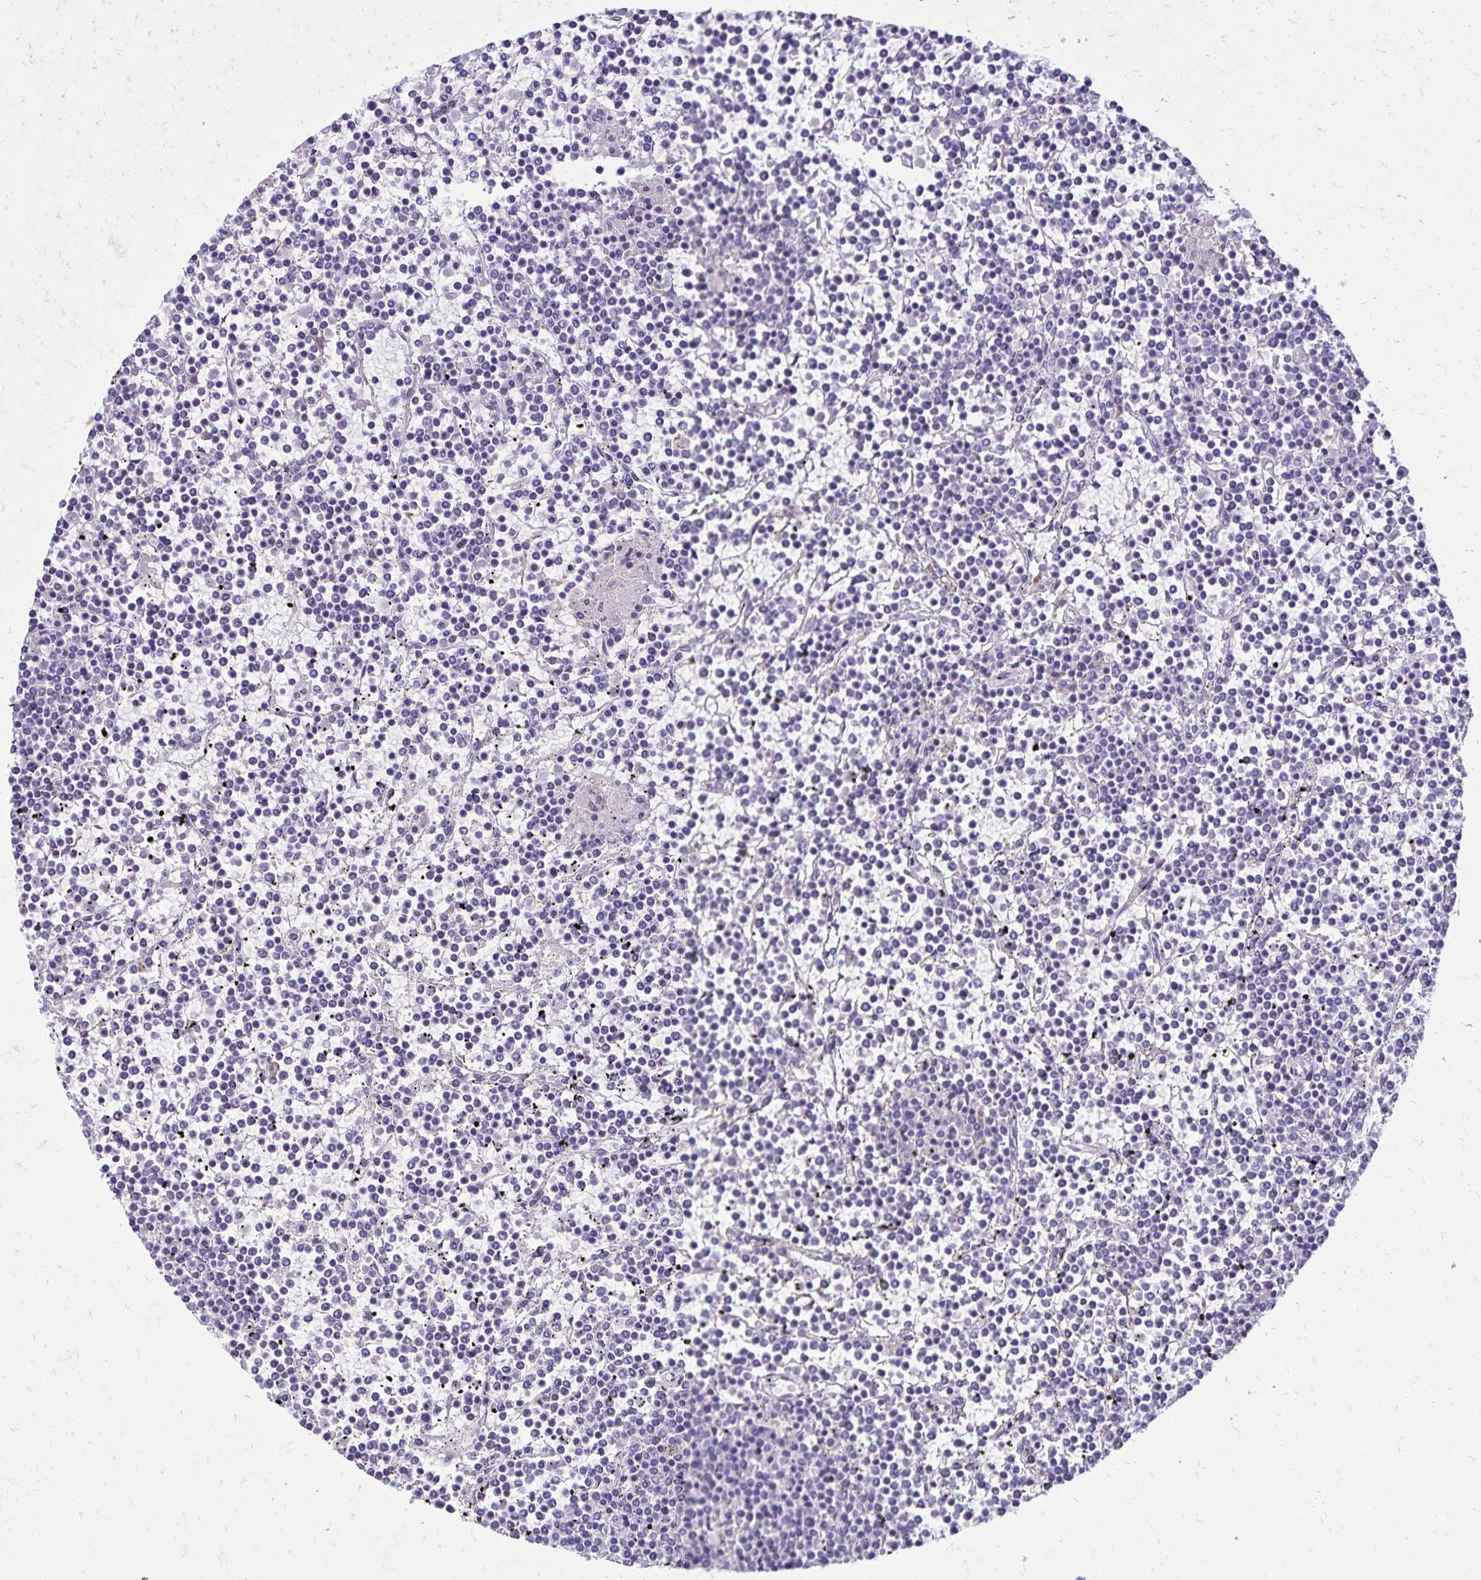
{"staining": {"intensity": "negative", "quantity": "none", "location": "none"}, "tissue": "lymphoma", "cell_type": "Tumor cells", "image_type": "cancer", "snomed": [{"axis": "morphology", "description": "Malignant lymphoma, non-Hodgkin's type, Low grade"}, {"axis": "topography", "description": "Spleen"}], "caption": "Tumor cells show no significant protein positivity in malignant lymphoma, non-Hodgkin's type (low-grade).", "gene": "CD27", "patient": {"sex": "female", "age": 19}}